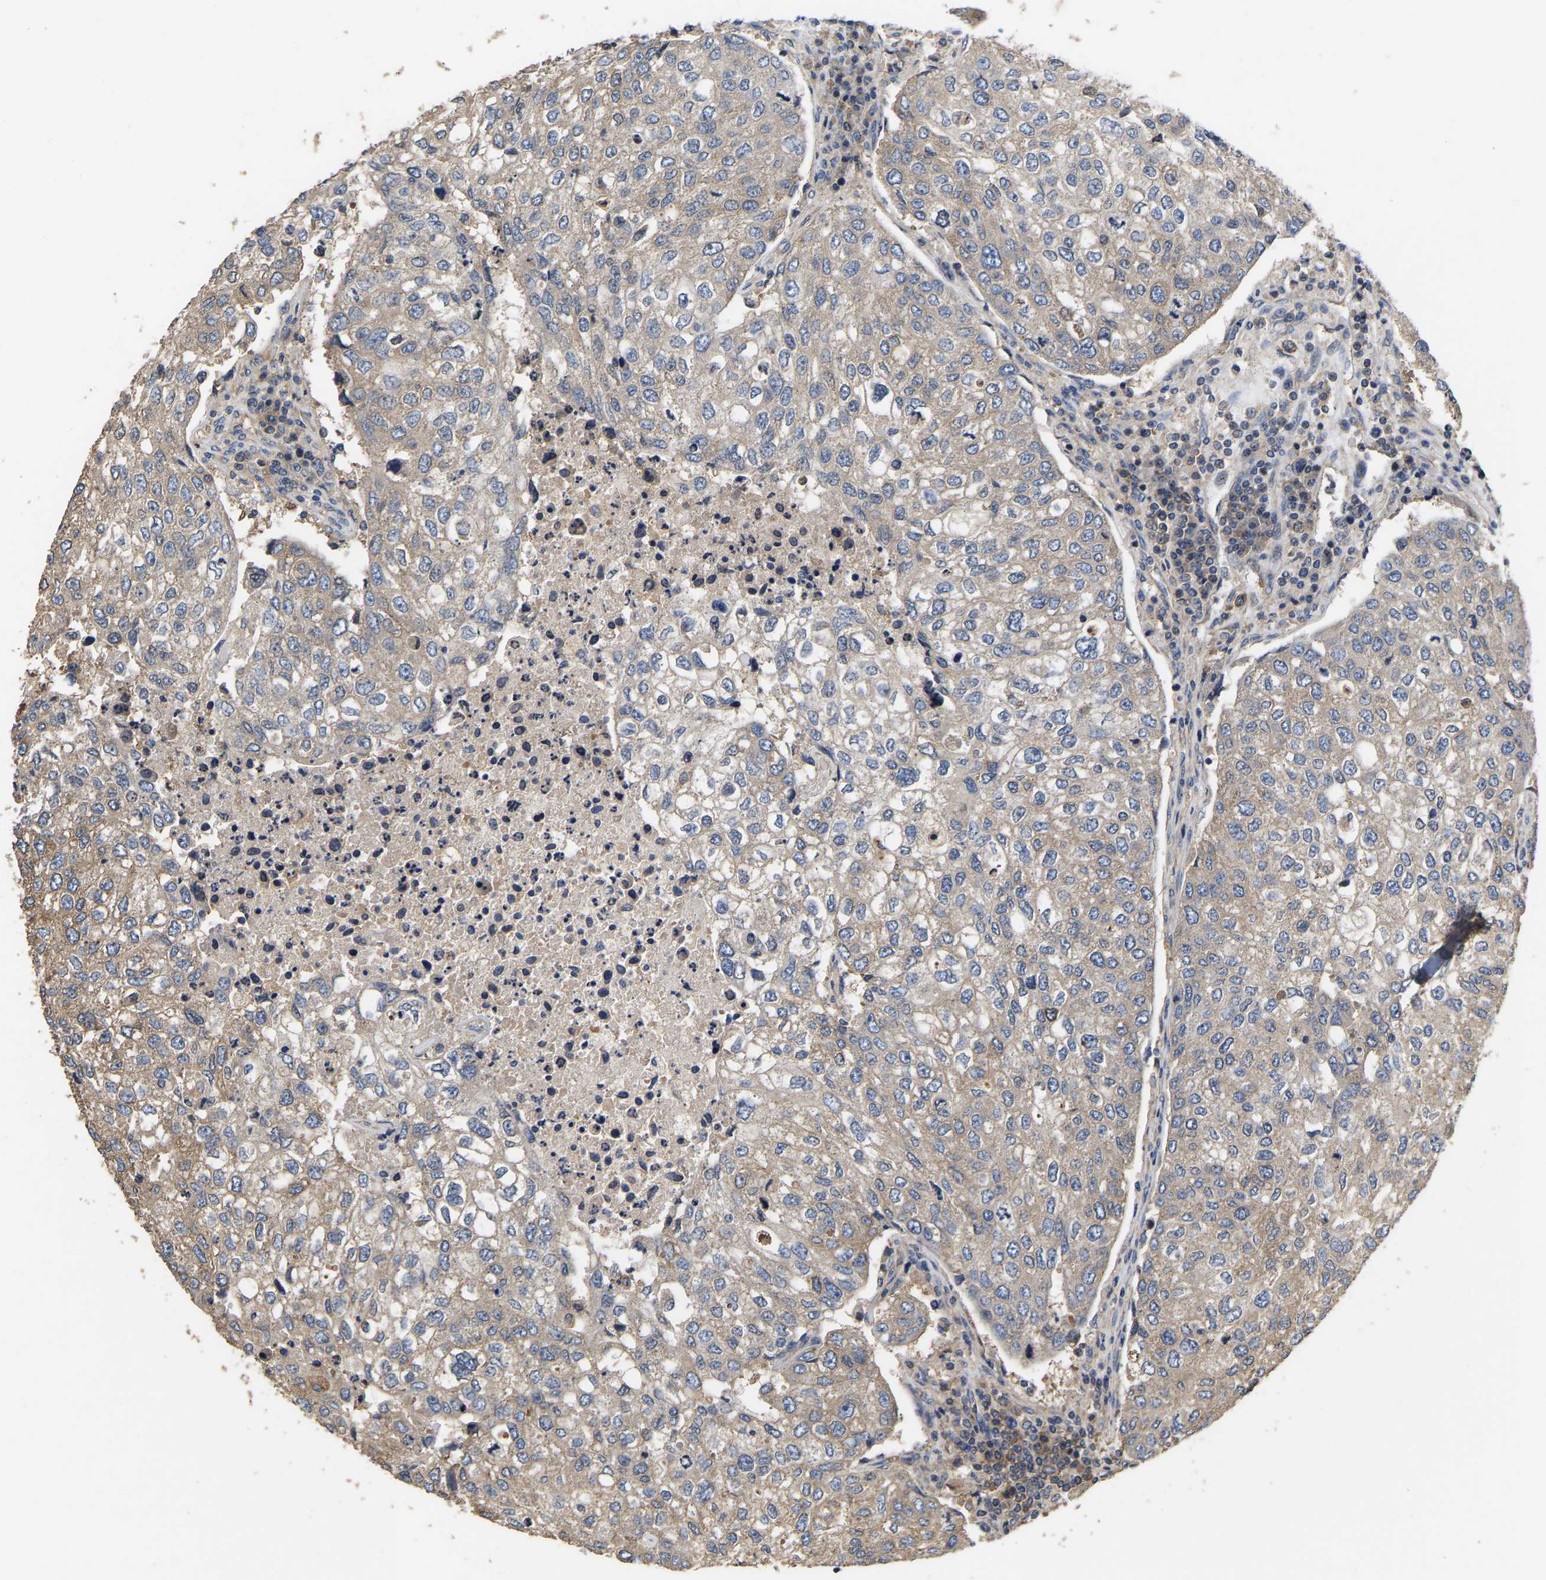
{"staining": {"intensity": "moderate", "quantity": "25%-75%", "location": "cytoplasmic/membranous"}, "tissue": "urothelial cancer", "cell_type": "Tumor cells", "image_type": "cancer", "snomed": [{"axis": "morphology", "description": "Urothelial carcinoma, High grade"}, {"axis": "topography", "description": "Lymph node"}, {"axis": "topography", "description": "Urinary bladder"}], "caption": "Protein positivity by immunohistochemistry reveals moderate cytoplasmic/membranous expression in about 25%-75% of tumor cells in urothelial cancer.", "gene": "AIMP2", "patient": {"sex": "male", "age": 51}}